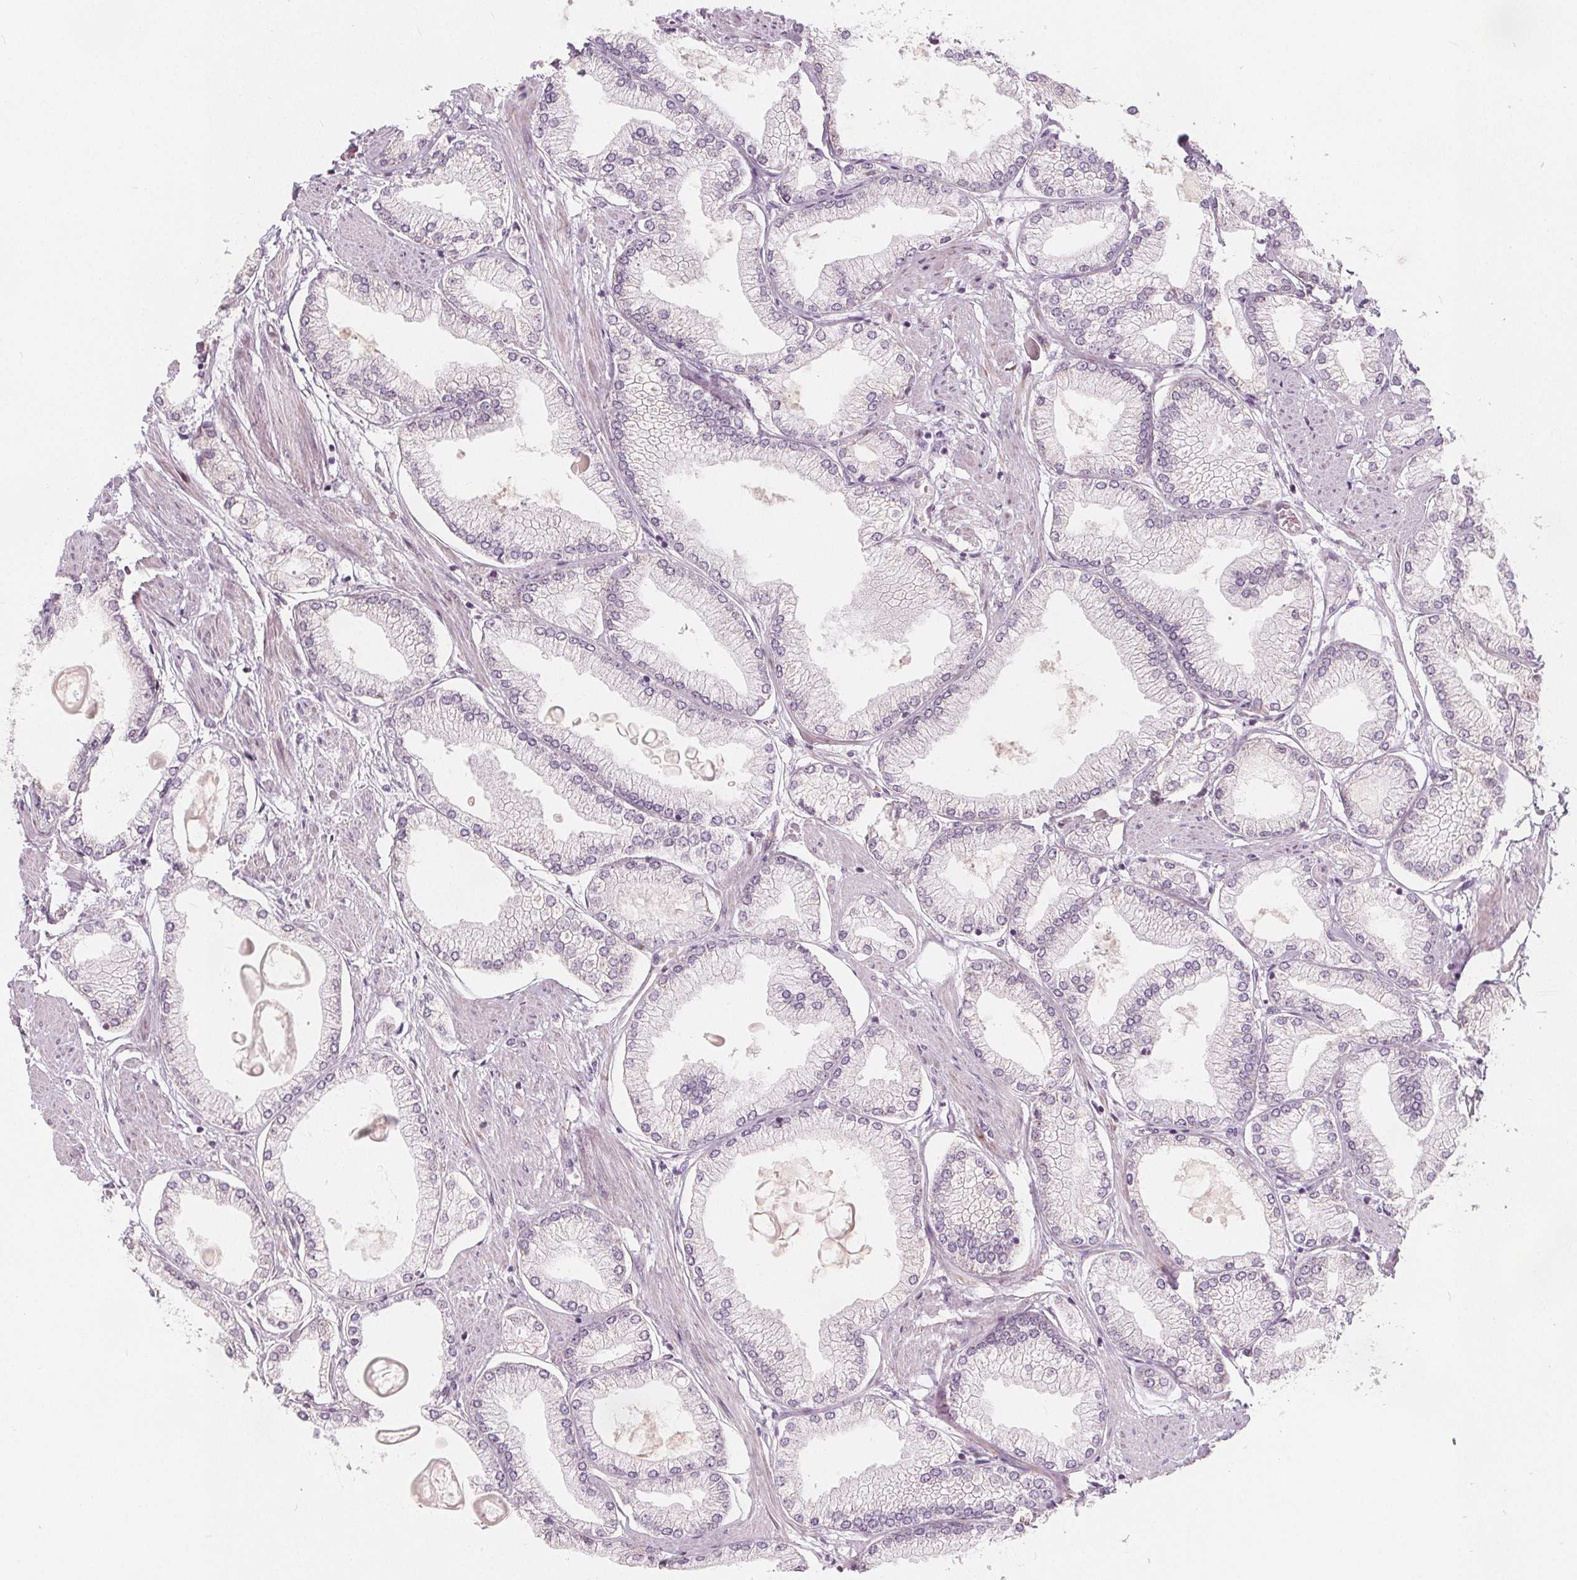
{"staining": {"intensity": "negative", "quantity": "none", "location": "none"}, "tissue": "prostate cancer", "cell_type": "Tumor cells", "image_type": "cancer", "snomed": [{"axis": "morphology", "description": "Adenocarcinoma, High grade"}, {"axis": "topography", "description": "Prostate"}], "caption": "Tumor cells are negative for brown protein staining in prostate cancer (high-grade adenocarcinoma). The staining is performed using DAB (3,3'-diaminobenzidine) brown chromogen with nuclei counter-stained in using hematoxylin.", "gene": "NUP210L", "patient": {"sex": "male", "age": 68}}